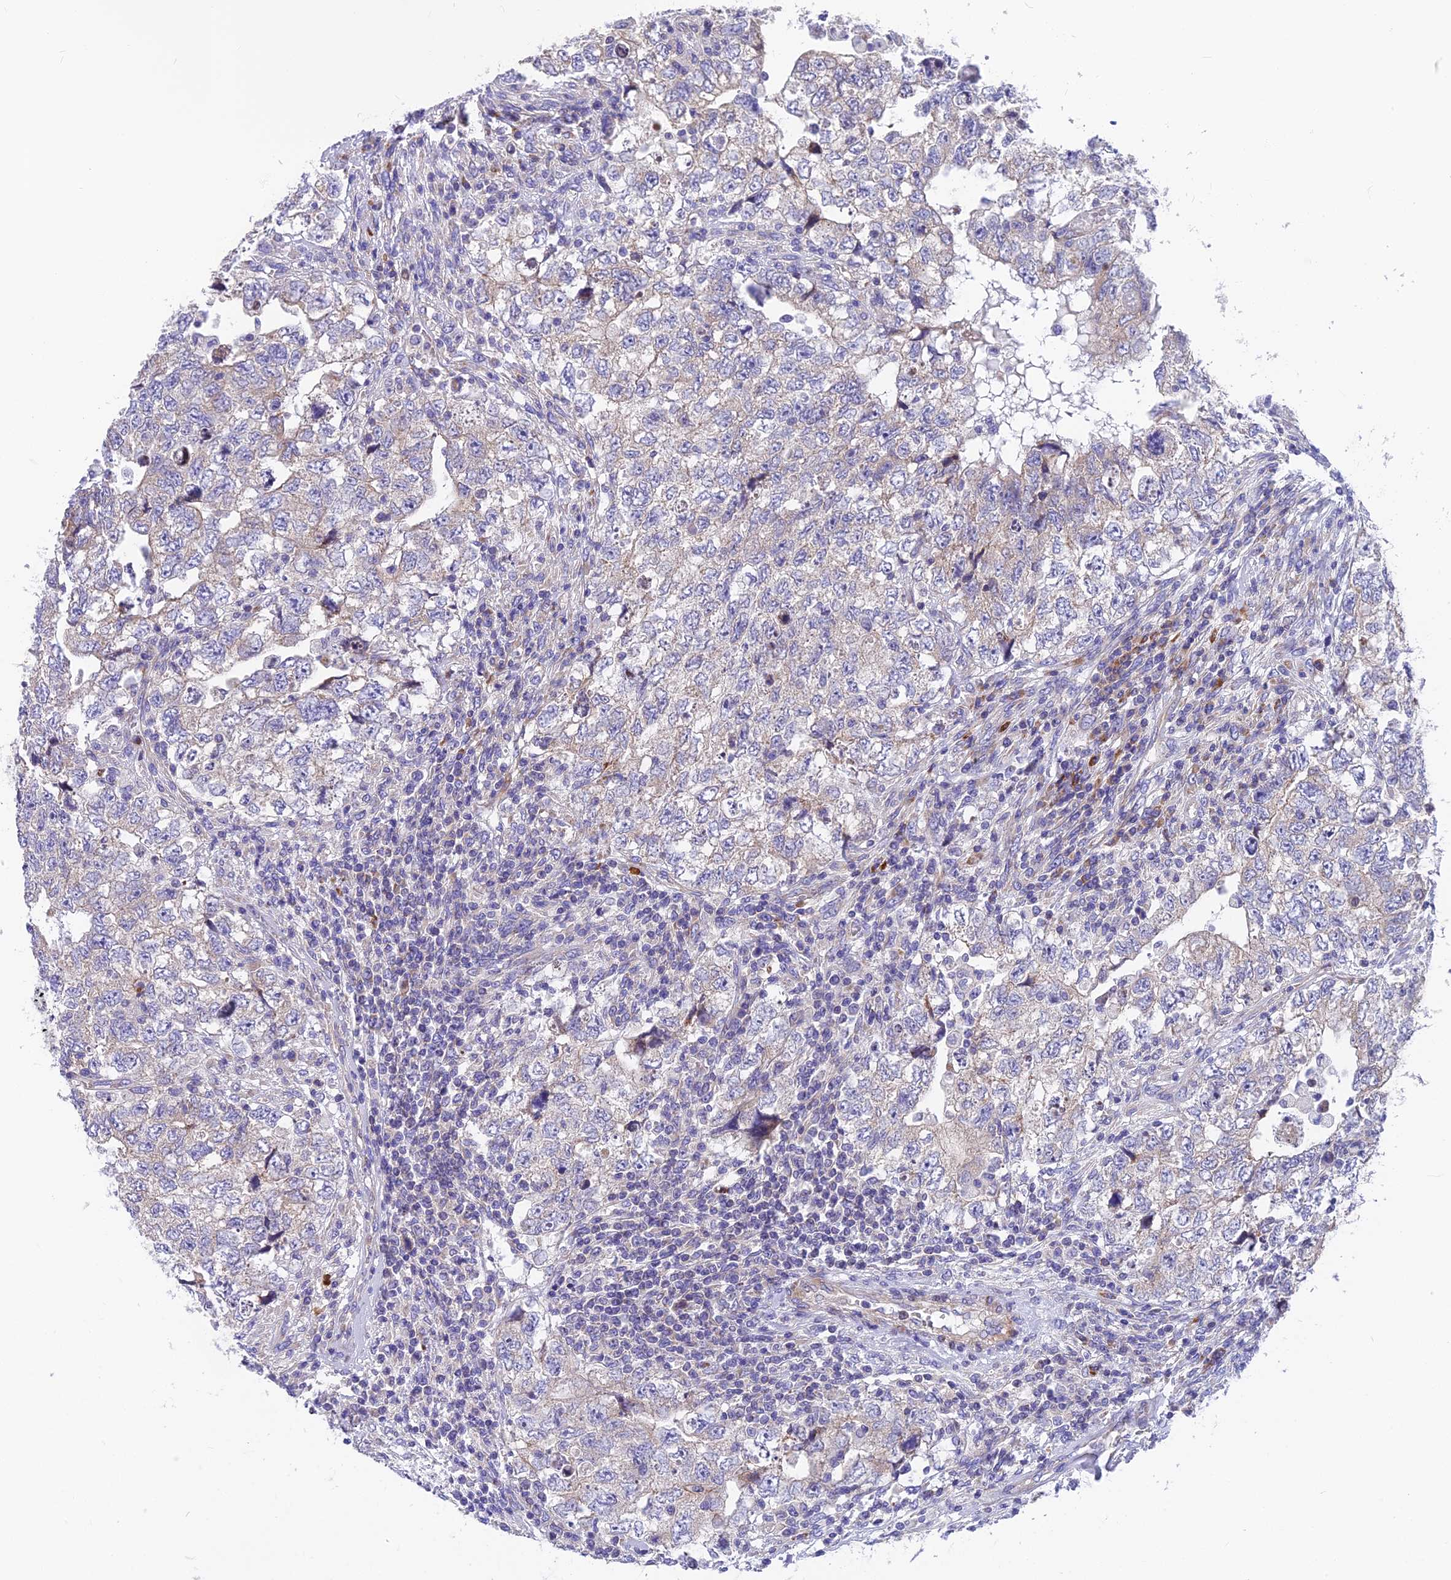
{"staining": {"intensity": "negative", "quantity": "none", "location": "none"}, "tissue": "testis cancer", "cell_type": "Tumor cells", "image_type": "cancer", "snomed": [{"axis": "morphology", "description": "Carcinoma, Embryonal, NOS"}, {"axis": "topography", "description": "Testis"}], "caption": "The histopathology image reveals no significant staining in tumor cells of testis embryonal carcinoma.", "gene": "MVB12A", "patient": {"sex": "male", "age": 36}}